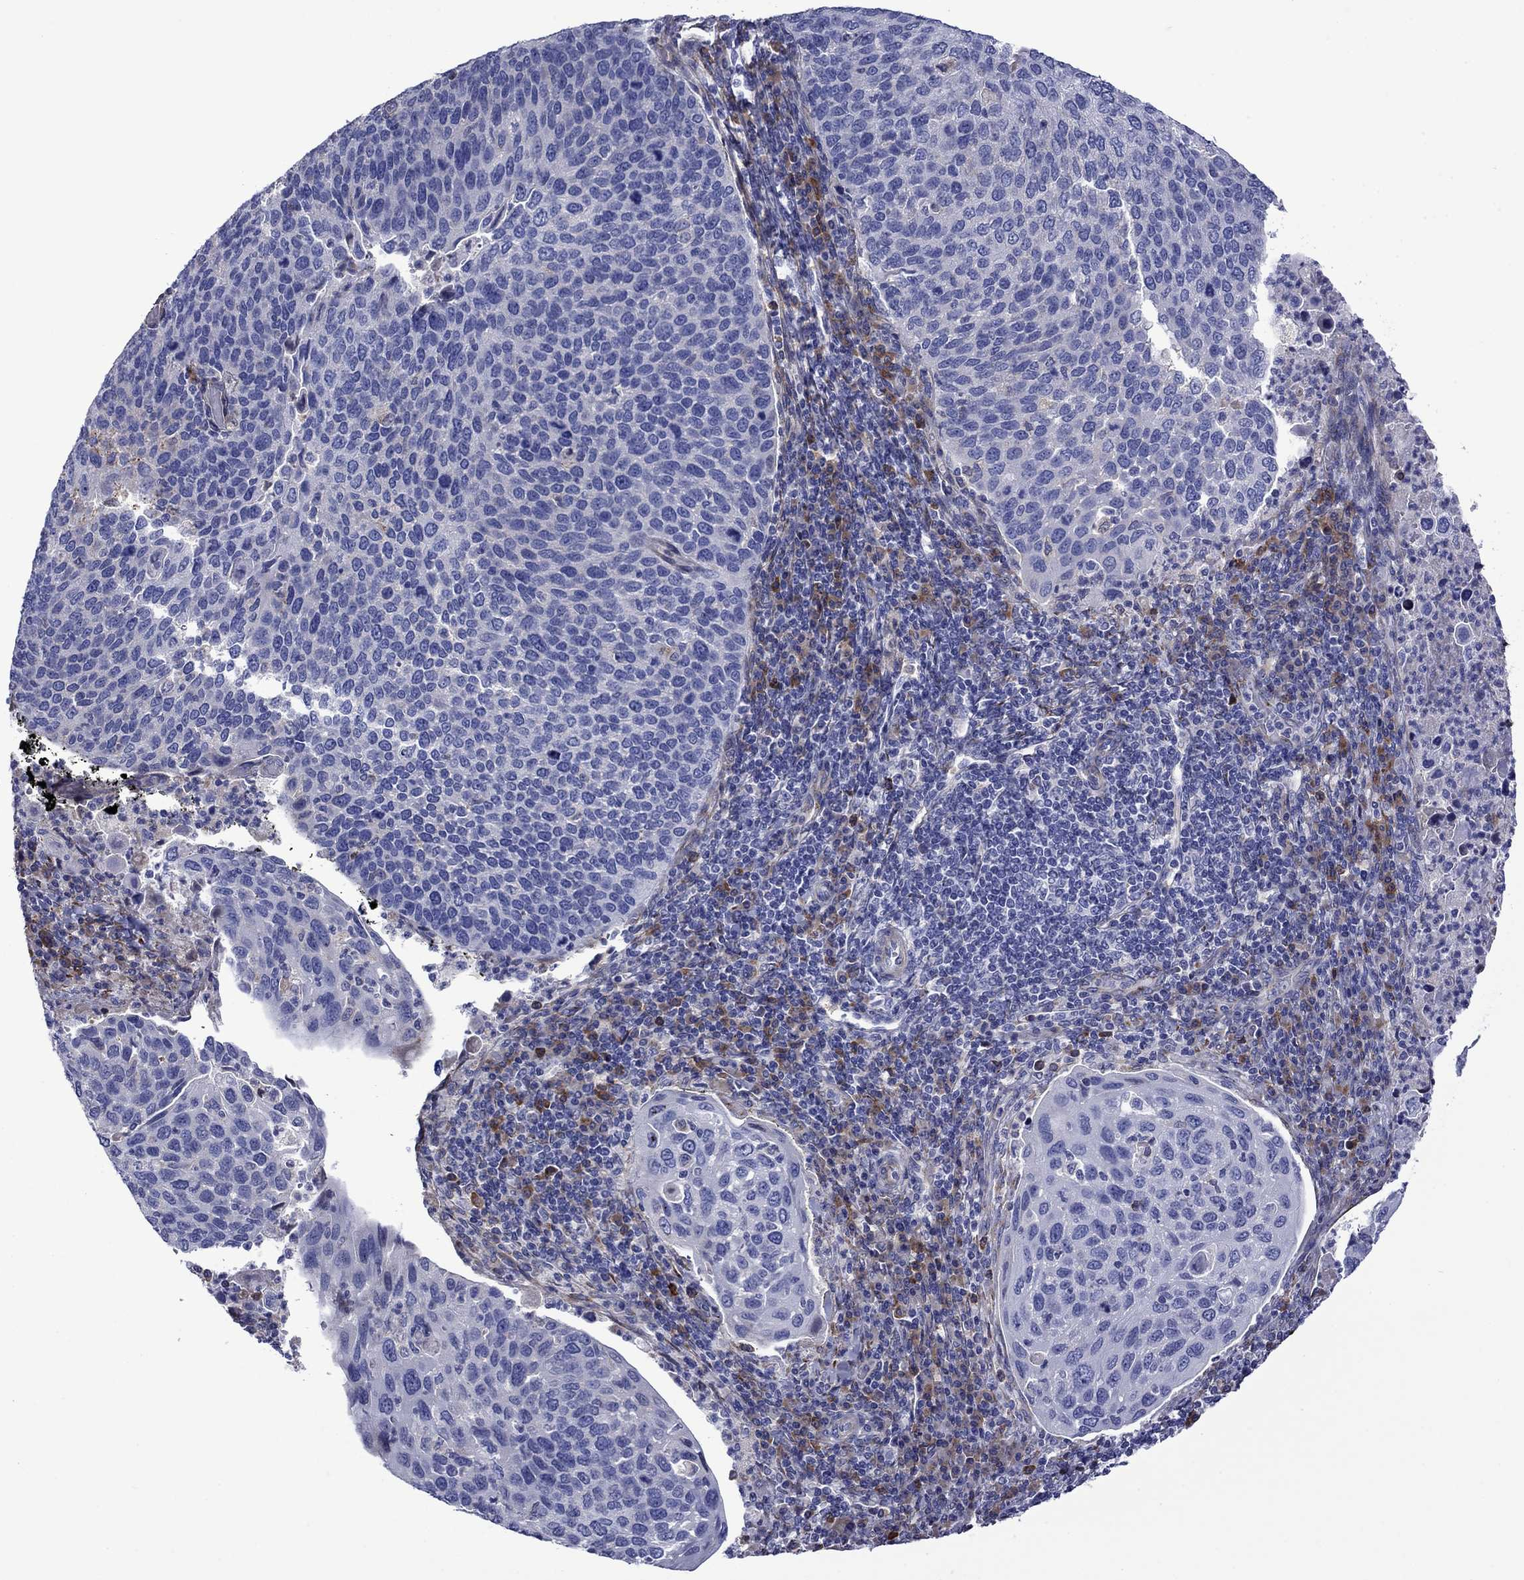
{"staining": {"intensity": "negative", "quantity": "none", "location": "none"}, "tissue": "cervical cancer", "cell_type": "Tumor cells", "image_type": "cancer", "snomed": [{"axis": "morphology", "description": "Squamous cell carcinoma, NOS"}, {"axis": "topography", "description": "Cervix"}], "caption": "Immunohistochemistry (IHC) of human cervical squamous cell carcinoma demonstrates no staining in tumor cells. (Brightfield microscopy of DAB (3,3'-diaminobenzidine) immunohistochemistry (IHC) at high magnification).", "gene": "HSPG2", "patient": {"sex": "female", "age": 54}}